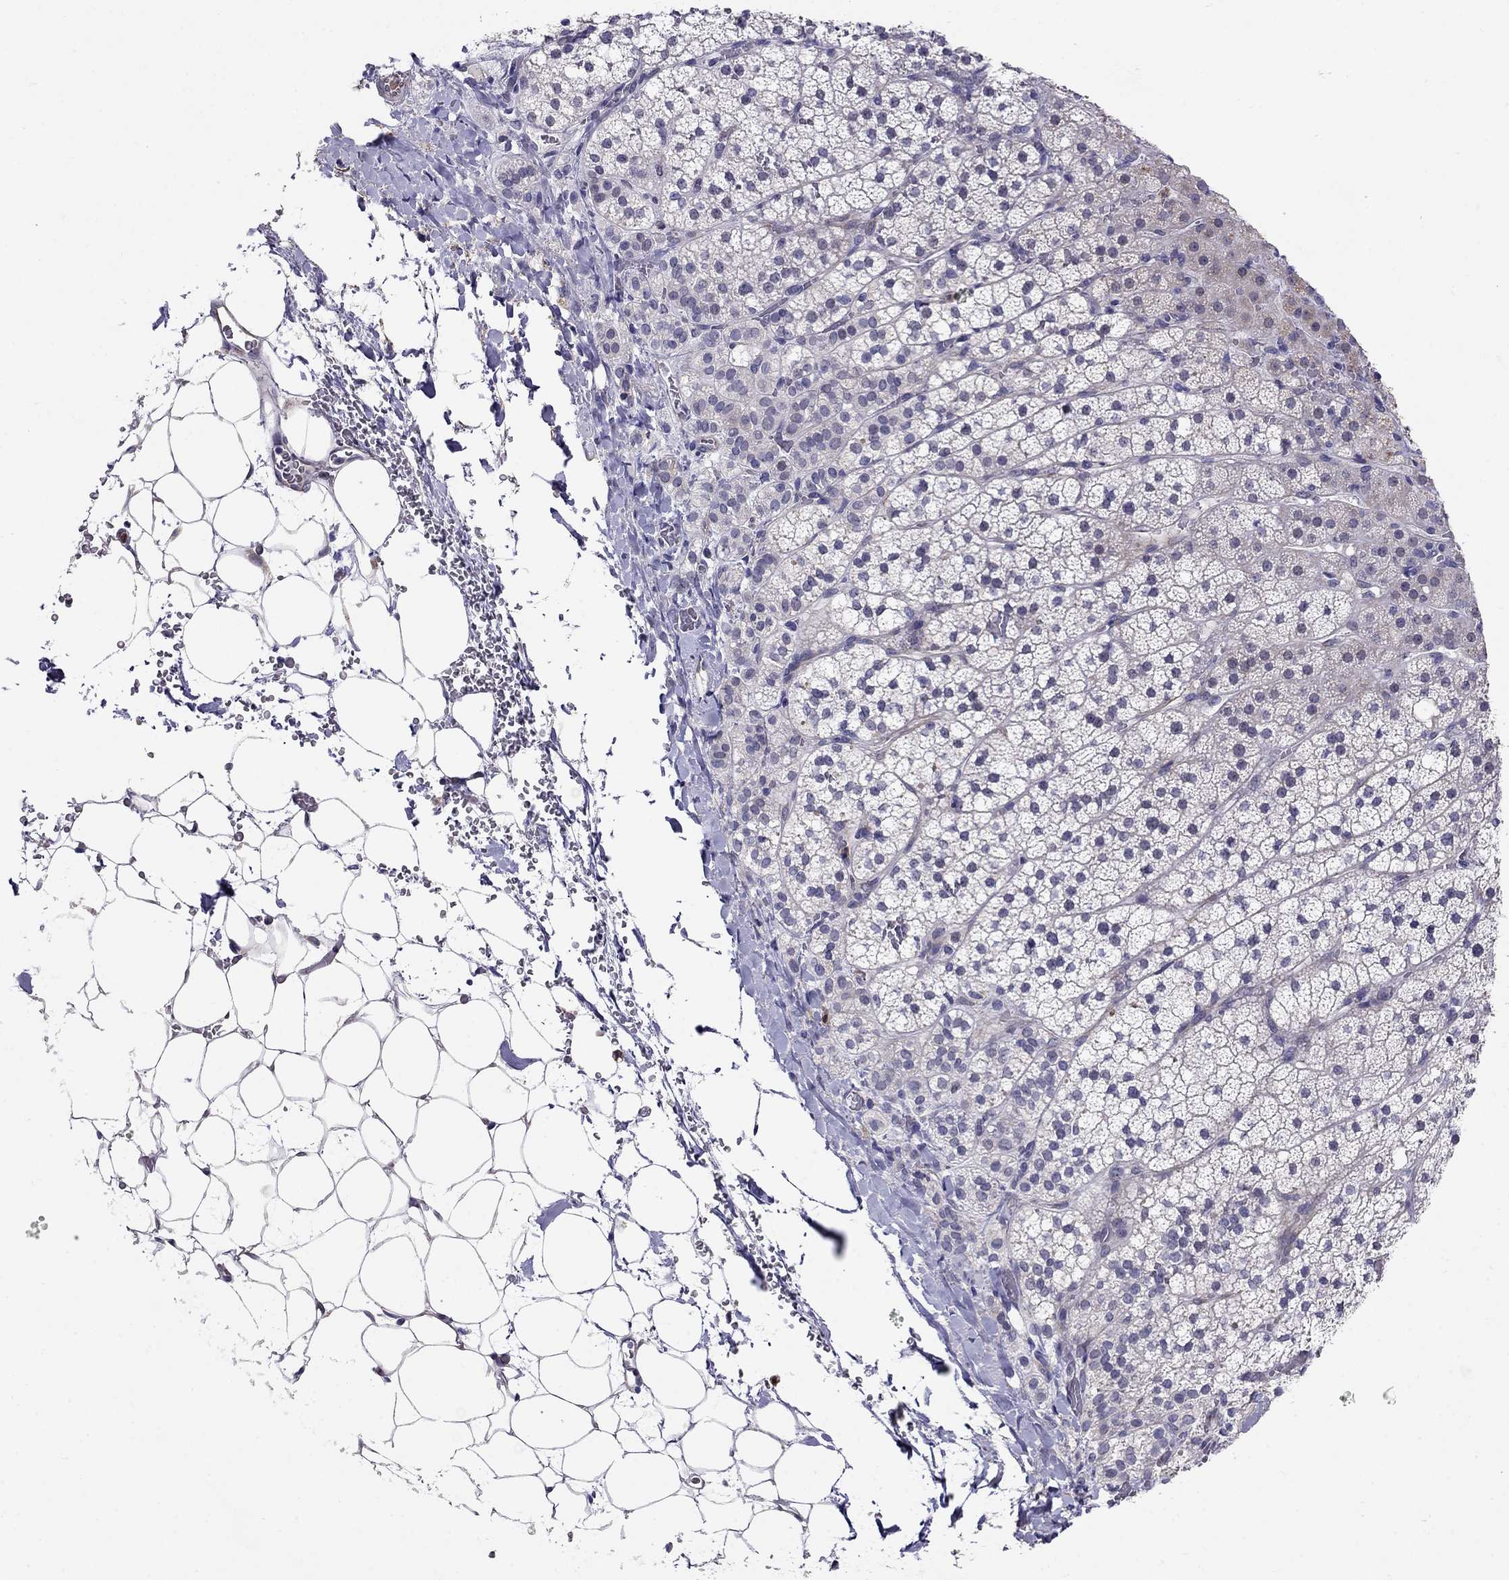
{"staining": {"intensity": "strong", "quantity": "<25%", "location": "cytoplasmic/membranous"}, "tissue": "adrenal gland", "cell_type": "Glandular cells", "image_type": "normal", "snomed": [{"axis": "morphology", "description": "Normal tissue, NOS"}, {"axis": "topography", "description": "Adrenal gland"}], "caption": "Benign adrenal gland demonstrates strong cytoplasmic/membranous positivity in about <25% of glandular cells The staining was performed using DAB, with brown indicating positive protein expression. Nuclei are stained blue with hematoxylin..", "gene": "SPINT4", "patient": {"sex": "male", "age": 53}}